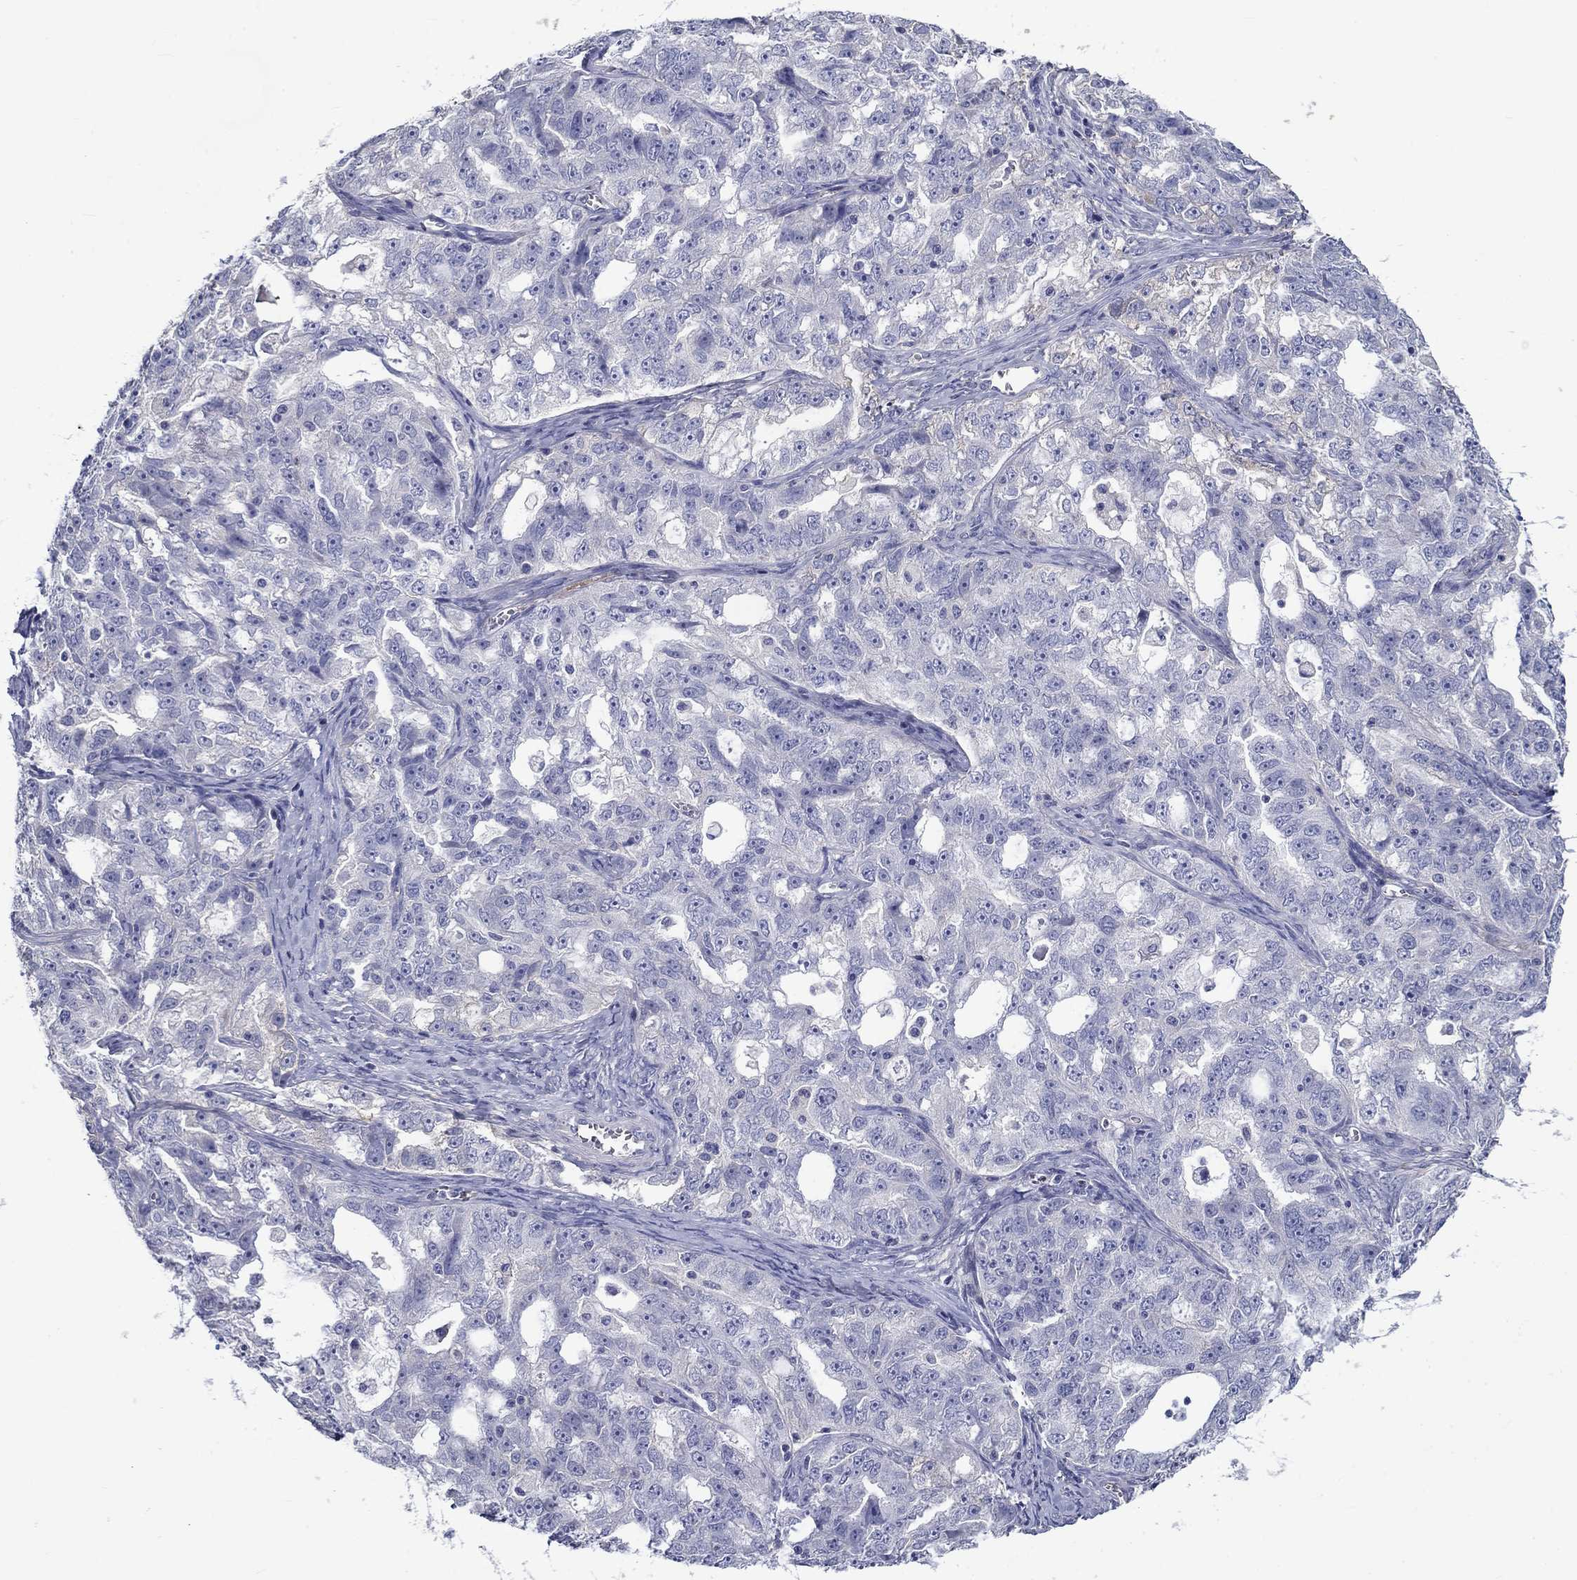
{"staining": {"intensity": "negative", "quantity": "none", "location": "none"}, "tissue": "ovarian cancer", "cell_type": "Tumor cells", "image_type": "cancer", "snomed": [{"axis": "morphology", "description": "Cystadenocarcinoma, serous, NOS"}, {"axis": "topography", "description": "Ovary"}], "caption": "High power microscopy micrograph of an IHC photomicrograph of ovarian cancer, revealing no significant expression in tumor cells.", "gene": "CNDP1", "patient": {"sex": "female", "age": 51}}